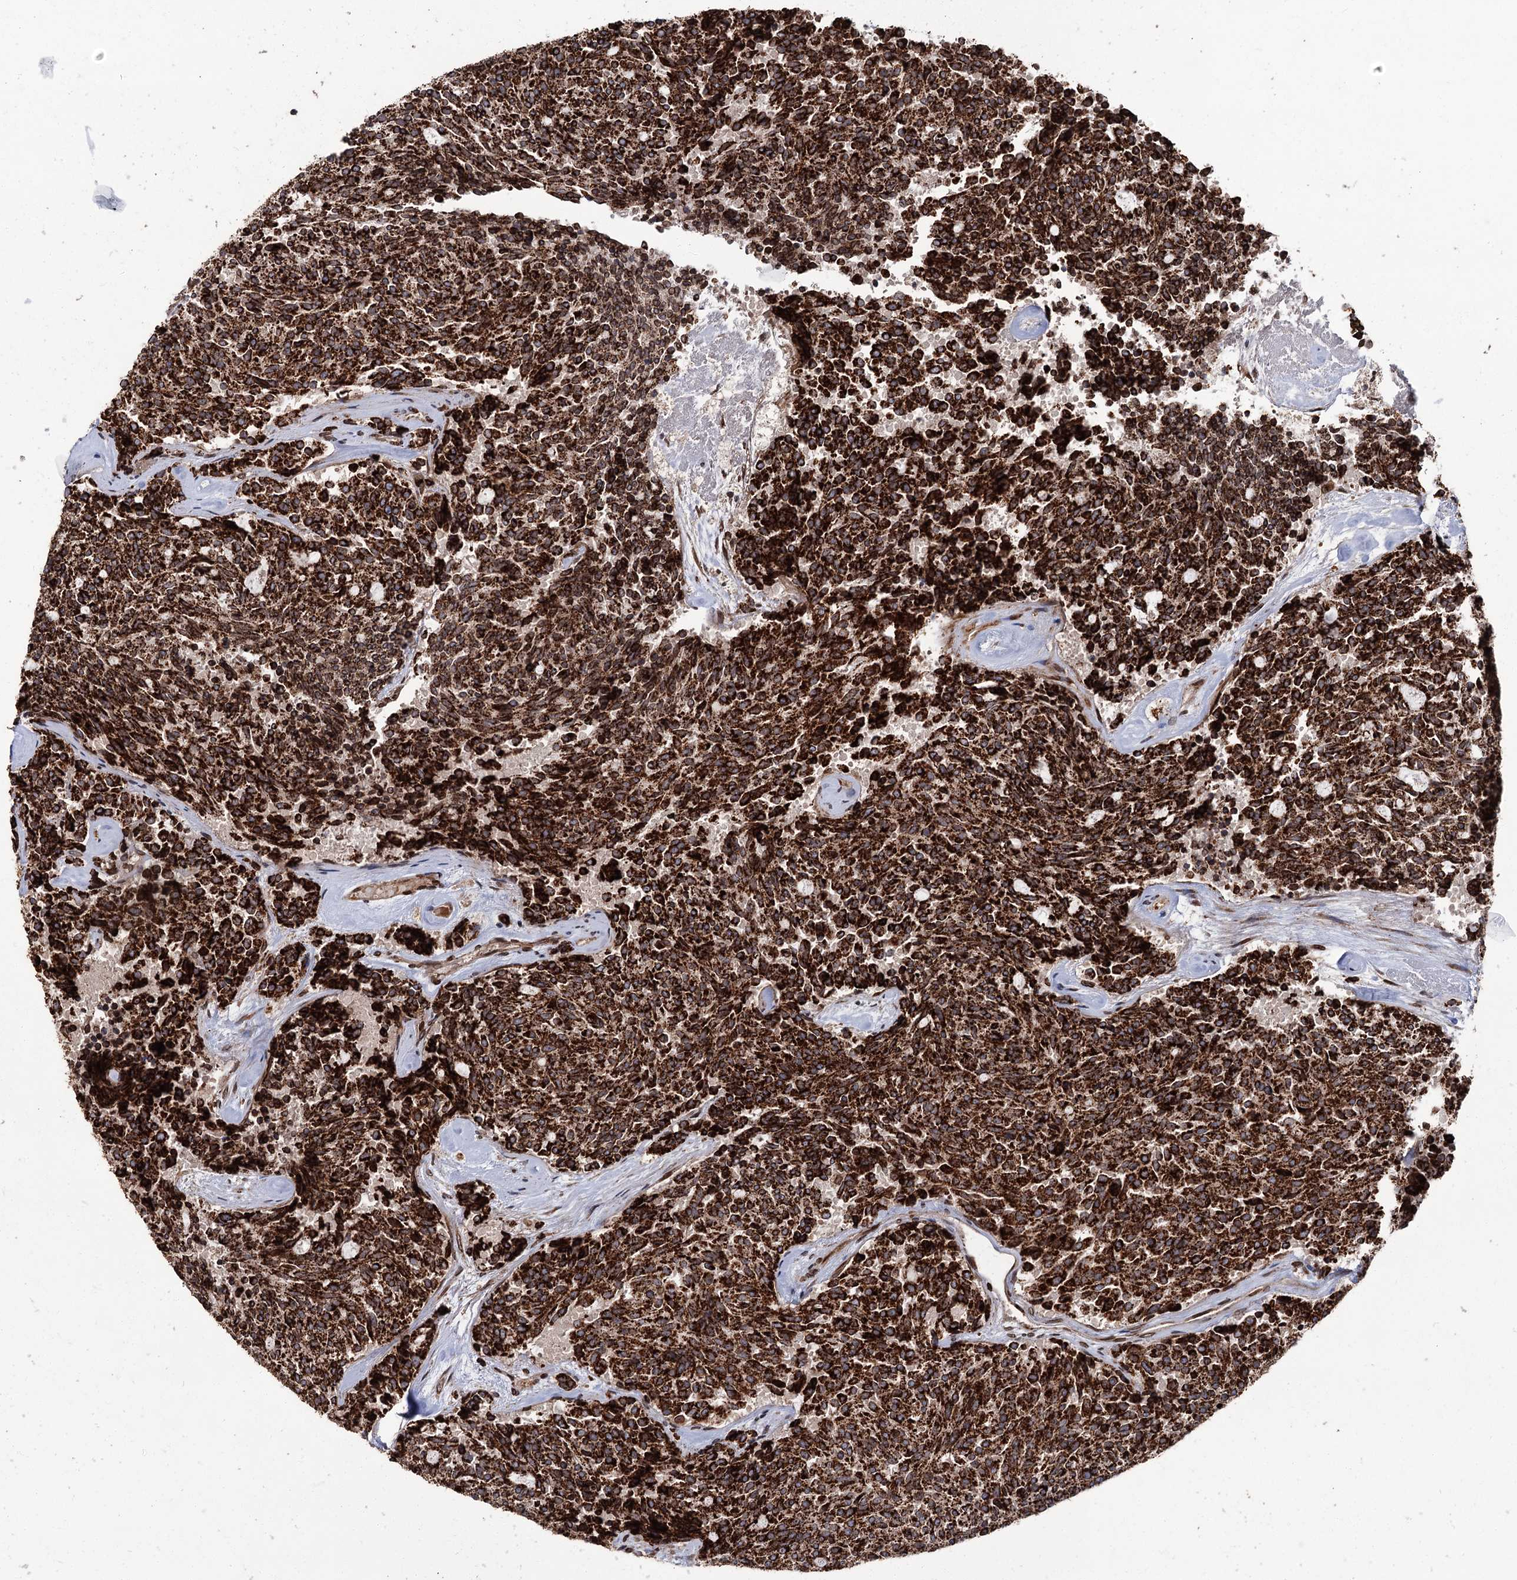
{"staining": {"intensity": "strong", "quantity": ">75%", "location": "cytoplasmic/membranous"}, "tissue": "carcinoid", "cell_type": "Tumor cells", "image_type": "cancer", "snomed": [{"axis": "morphology", "description": "Carcinoid, malignant, NOS"}, {"axis": "topography", "description": "Pancreas"}], "caption": "IHC histopathology image of malignant carcinoid stained for a protein (brown), which exhibits high levels of strong cytoplasmic/membranous positivity in approximately >75% of tumor cells.", "gene": "CFAP46", "patient": {"sex": "female", "age": 54}}